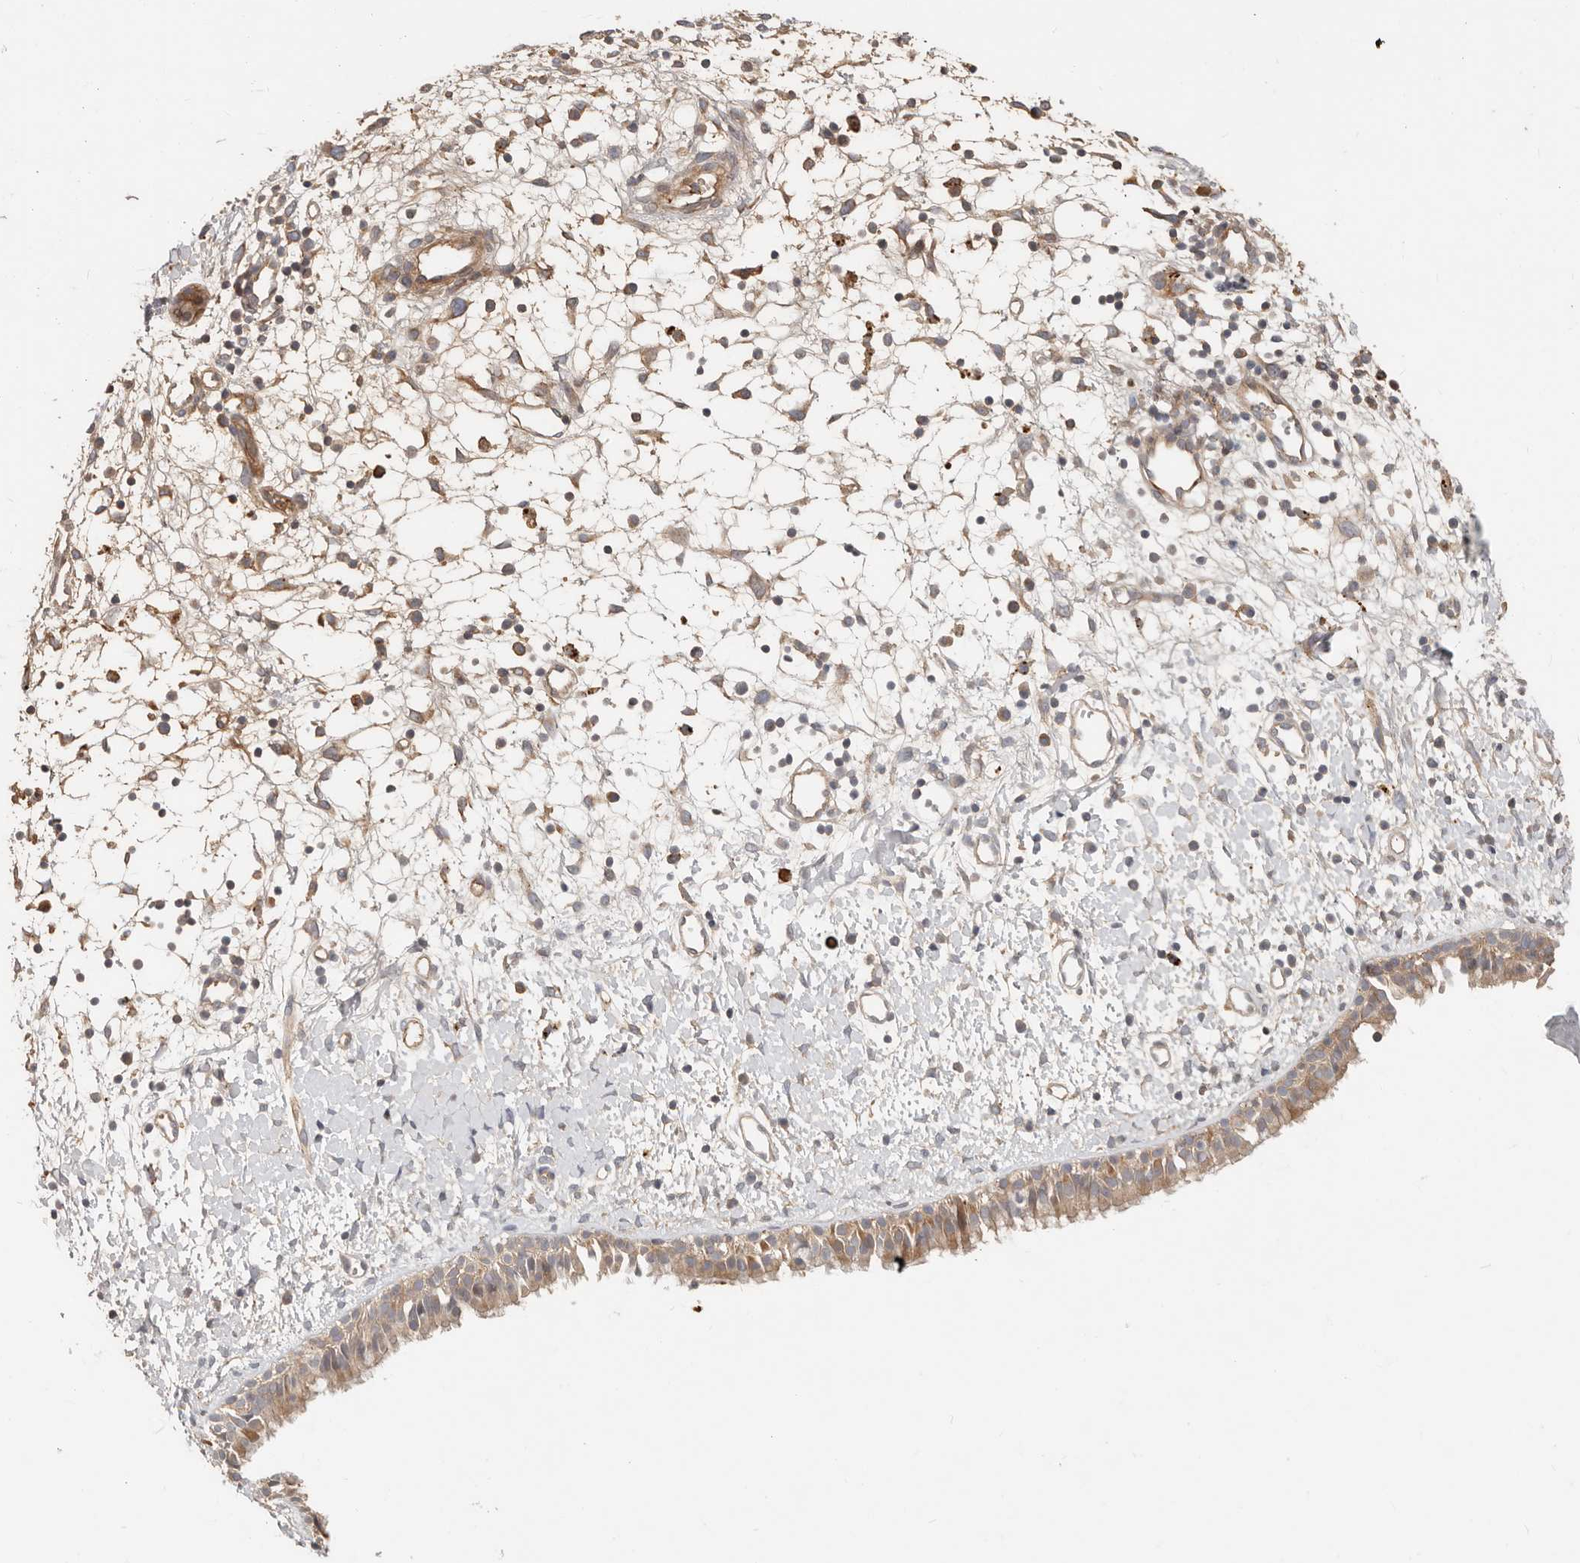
{"staining": {"intensity": "moderate", "quantity": ">75%", "location": "cytoplasmic/membranous"}, "tissue": "nasopharynx", "cell_type": "Respiratory epithelial cells", "image_type": "normal", "snomed": [{"axis": "morphology", "description": "Normal tissue, NOS"}, {"axis": "topography", "description": "Nasopharynx"}], "caption": "A brown stain shows moderate cytoplasmic/membranous positivity of a protein in respiratory epithelial cells of unremarkable human nasopharynx.", "gene": "MTFR2", "patient": {"sex": "male", "age": 22}}